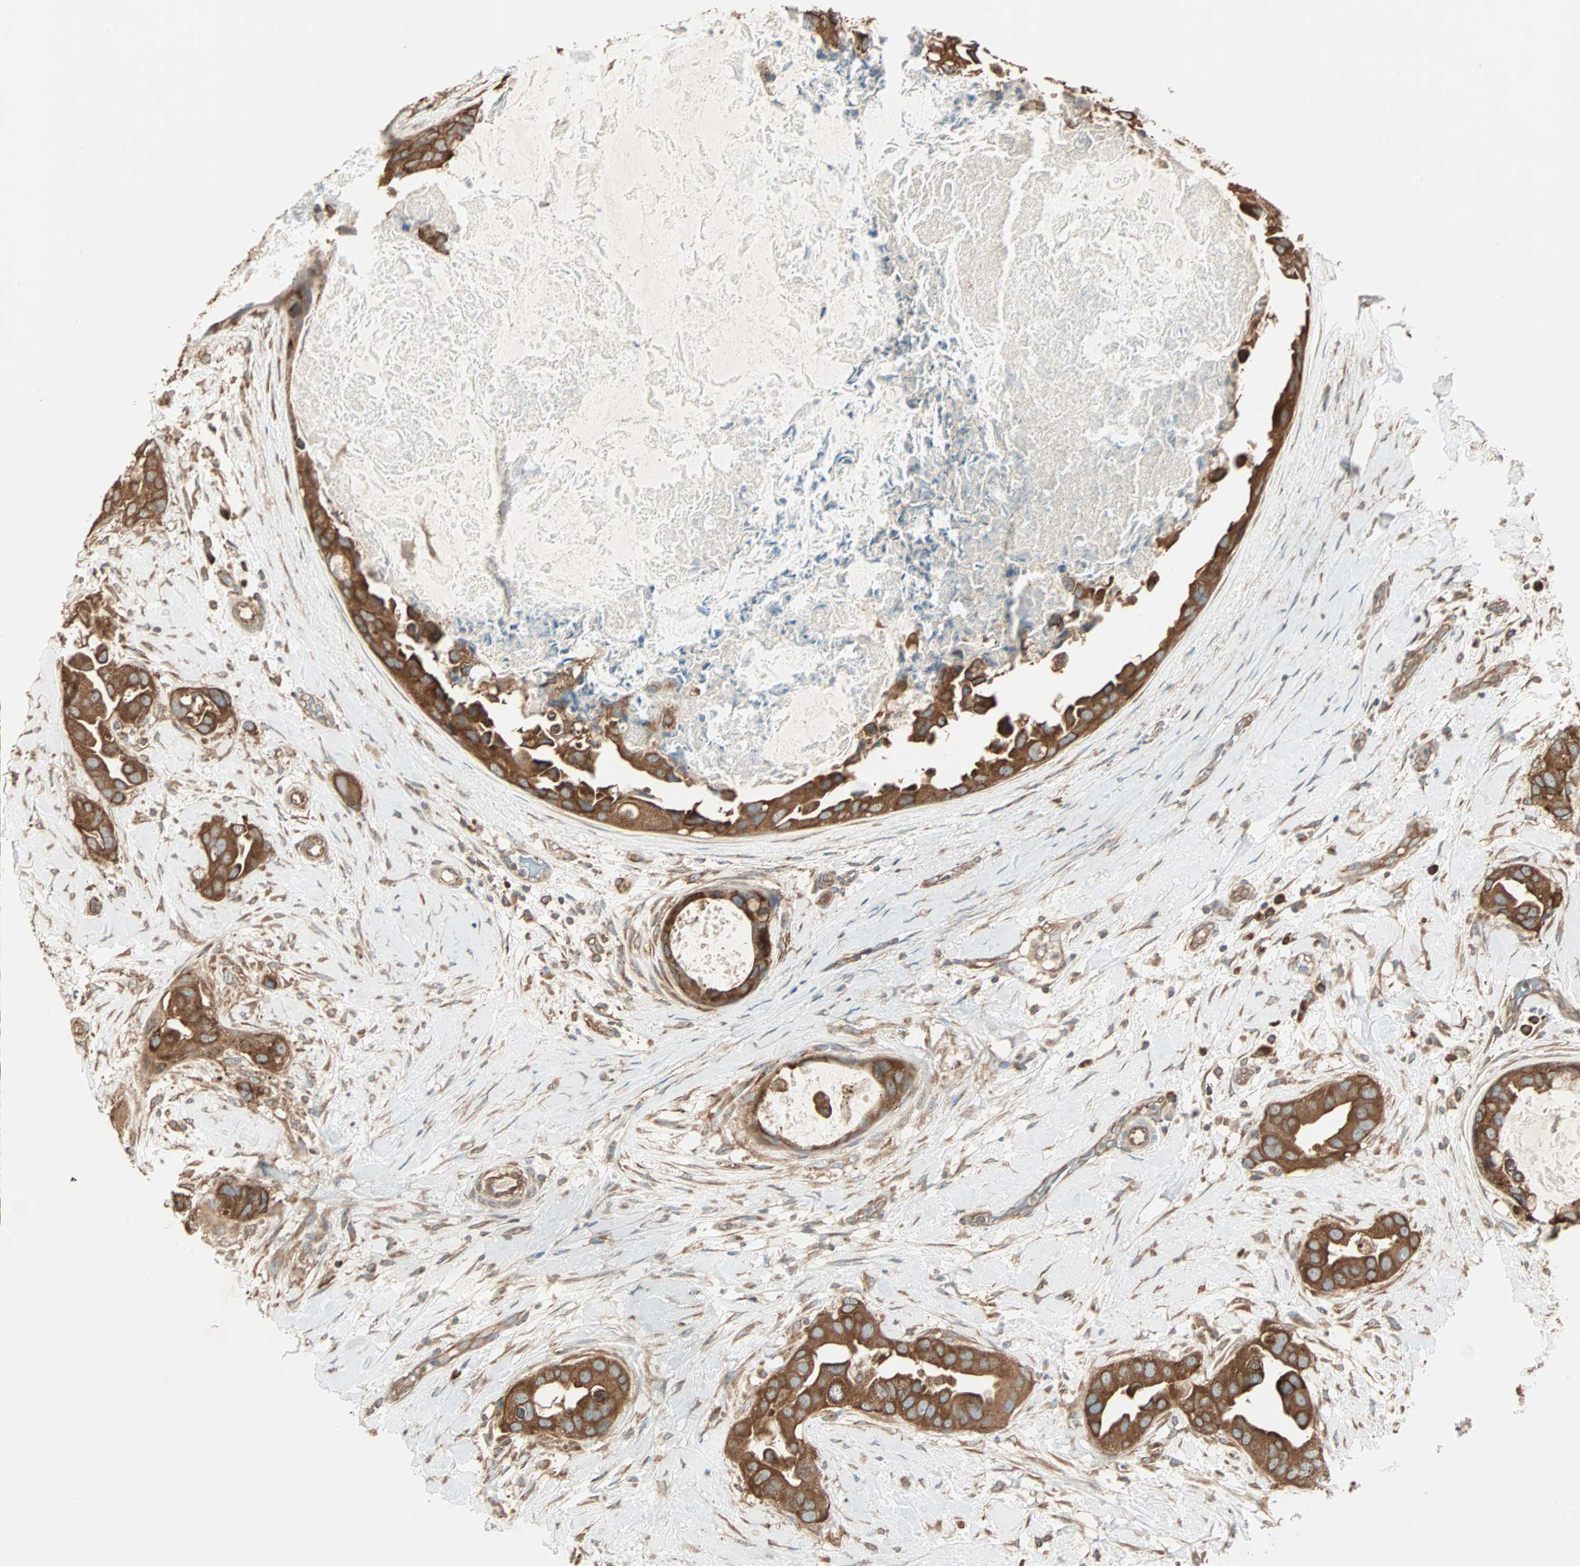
{"staining": {"intensity": "strong", "quantity": ">75%", "location": "cytoplasmic/membranous"}, "tissue": "breast cancer", "cell_type": "Tumor cells", "image_type": "cancer", "snomed": [{"axis": "morphology", "description": "Duct carcinoma"}, {"axis": "topography", "description": "Breast"}], "caption": "Breast intraductal carcinoma stained for a protein reveals strong cytoplasmic/membranous positivity in tumor cells. (Brightfield microscopy of DAB IHC at high magnification).", "gene": "EIF4G2", "patient": {"sex": "female", "age": 40}}